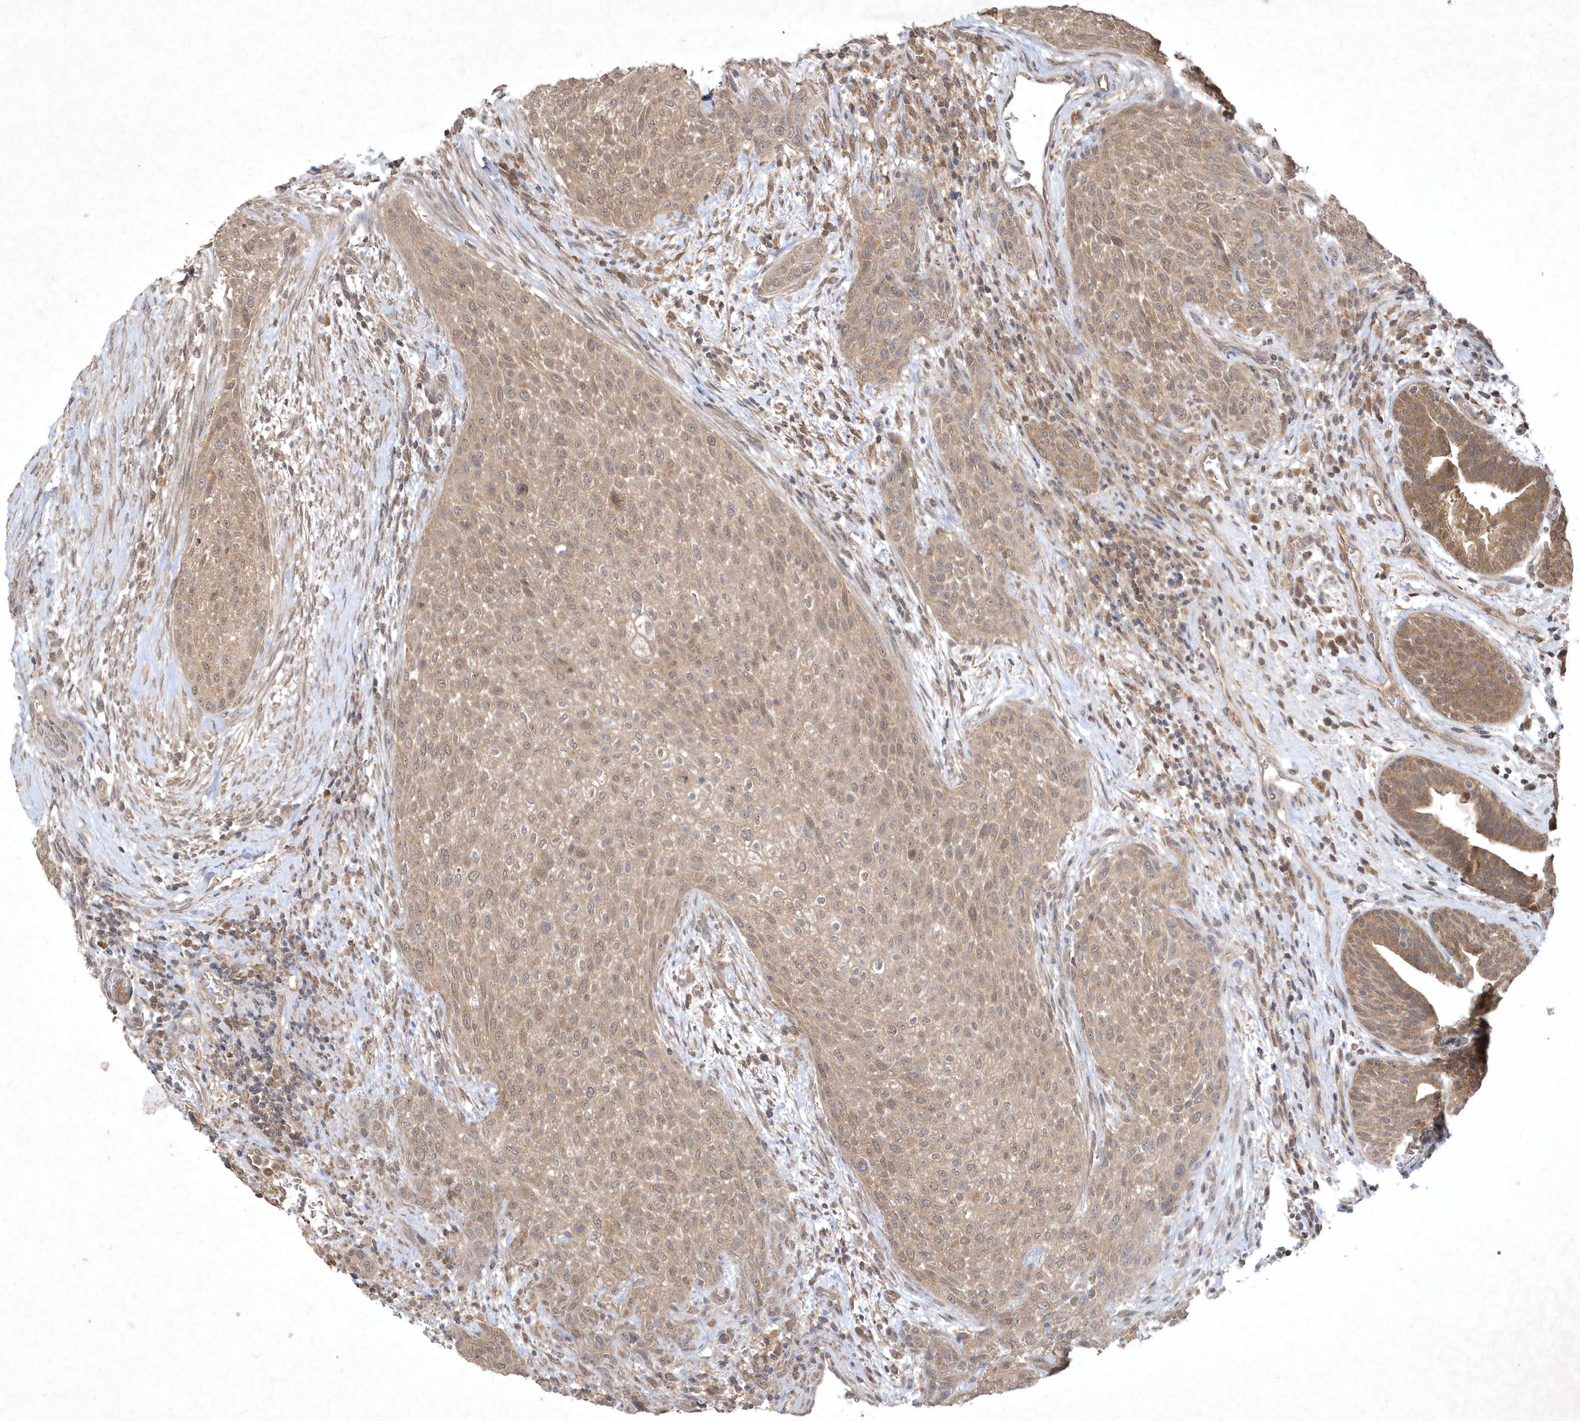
{"staining": {"intensity": "weak", "quantity": "25%-75%", "location": "cytoplasmic/membranous"}, "tissue": "urothelial cancer", "cell_type": "Tumor cells", "image_type": "cancer", "snomed": [{"axis": "morphology", "description": "Urothelial carcinoma, High grade"}, {"axis": "topography", "description": "Urinary bladder"}], "caption": "A low amount of weak cytoplasmic/membranous staining is appreciated in about 25%-75% of tumor cells in high-grade urothelial carcinoma tissue.", "gene": "AKR7A2", "patient": {"sex": "male", "age": 35}}